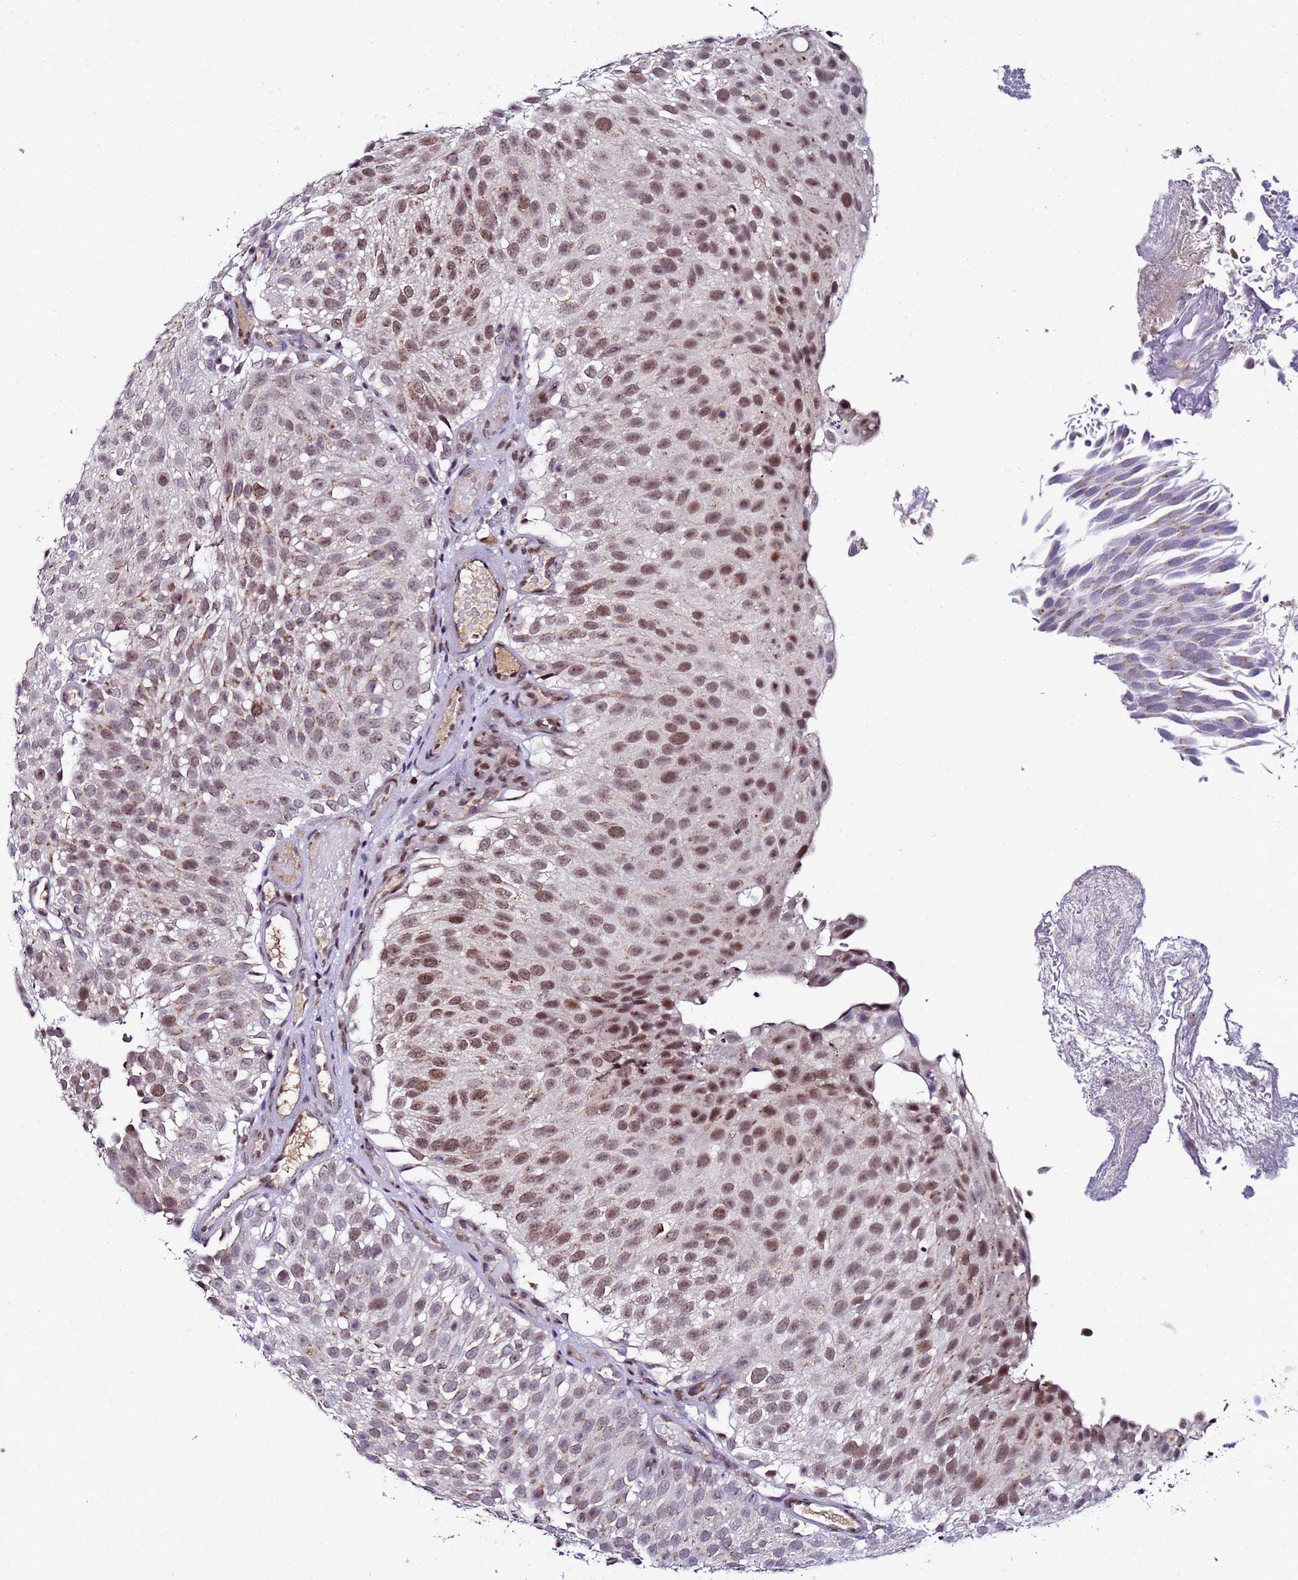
{"staining": {"intensity": "moderate", "quantity": ">75%", "location": "cytoplasmic/membranous,nuclear"}, "tissue": "urothelial cancer", "cell_type": "Tumor cells", "image_type": "cancer", "snomed": [{"axis": "morphology", "description": "Urothelial carcinoma, Low grade"}, {"axis": "topography", "description": "Urinary bladder"}], "caption": "Moderate cytoplasmic/membranous and nuclear positivity is seen in approximately >75% of tumor cells in urothelial cancer.", "gene": "C19orf47", "patient": {"sex": "male", "age": 78}}